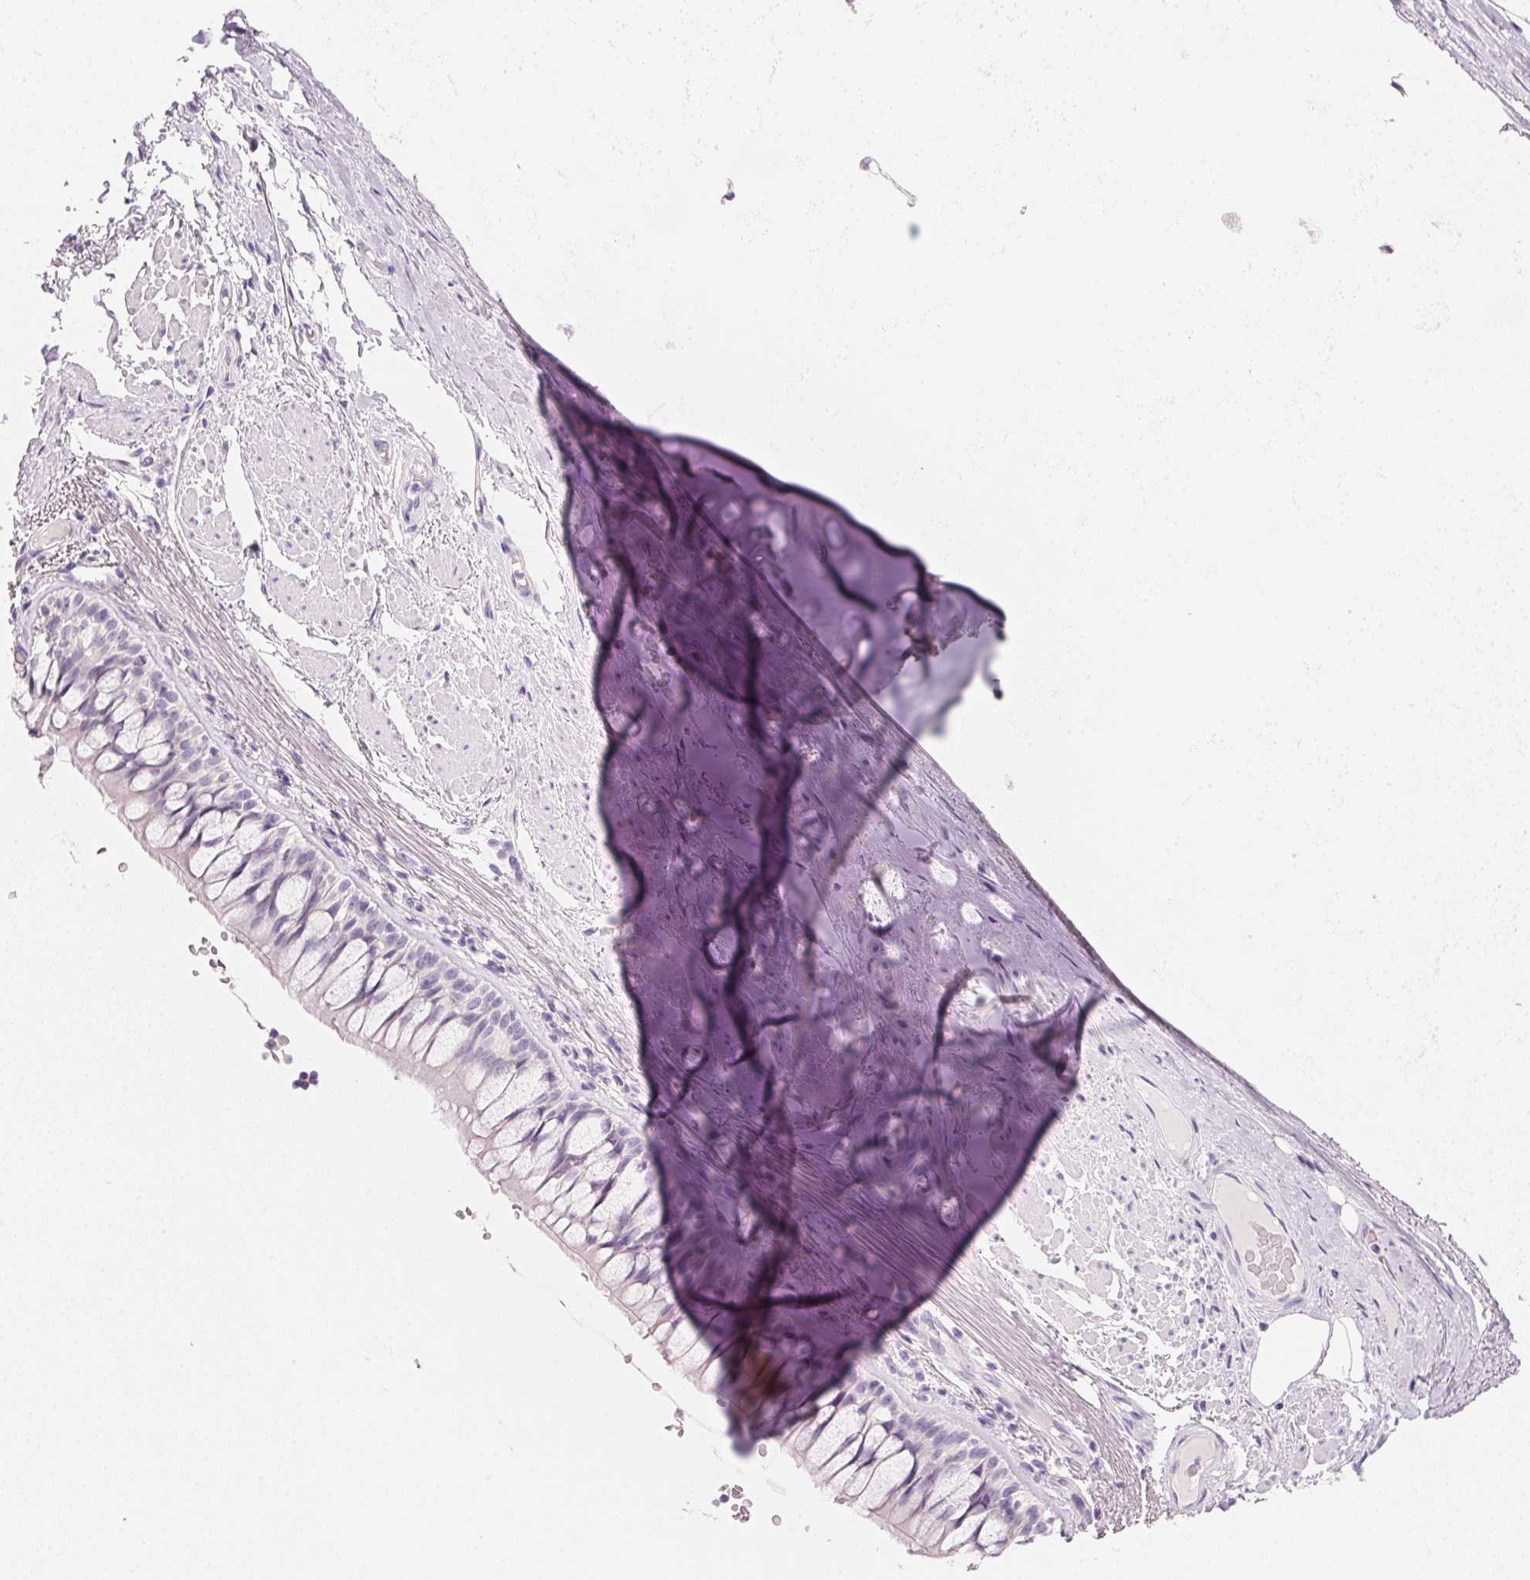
{"staining": {"intensity": "negative", "quantity": "none", "location": "none"}, "tissue": "soft tissue", "cell_type": "Chondrocytes", "image_type": "normal", "snomed": [{"axis": "morphology", "description": "Normal tissue, NOS"}, {"axis": "topography", "description": "Cartilage tissue"}, {"axis": "topography", "description": "Bronchus"}], "caption": "An immunohistochemistry image of benign soft tissue is shown. There is no staining in chondrocytes of soft tissue.", "gene": "ACP3", "patient": {"sex": "male", "age": 64}}